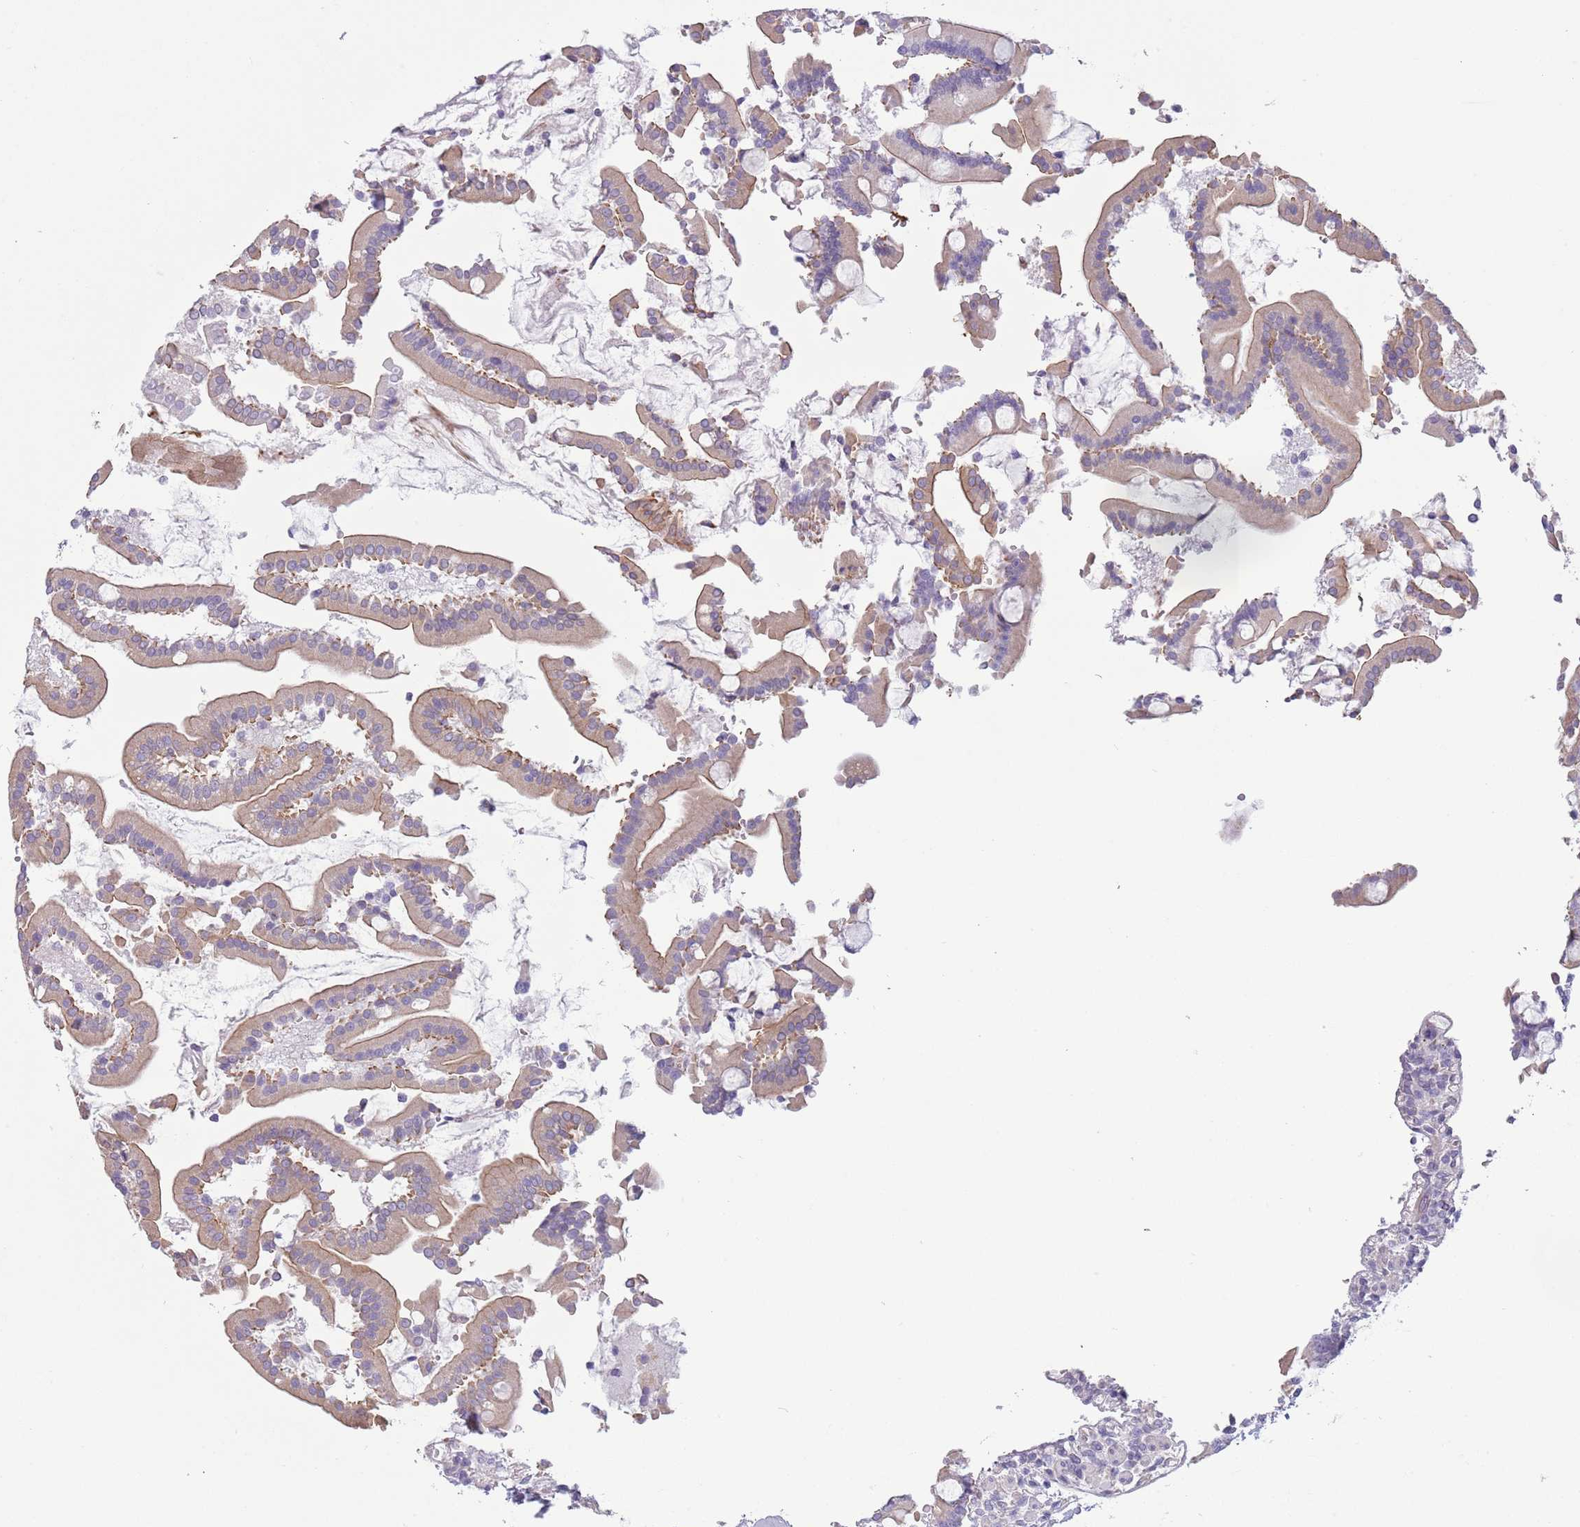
{"staining": {"intensity": "weak", "quantity": "25%-75%", "location": "cytoplasmic/membranous"}, "tissue": "duodenum", "cell_type": "Glandular cells", "image_type": "normal", "snomed": [{"axis": "morphology", "description": "Normal tissue, NOS"}, {"axis": "topography", "description": "Duodenum"}], "caption": "This histopathology image displays immunohistochemistry staining of normal human duodenum, with low weak cytoplasmic/membranous positivity in approximately 25%-75% of glandular cells.", "gene": "RBP3", "patient": {"sex": "male", "age": 55}}